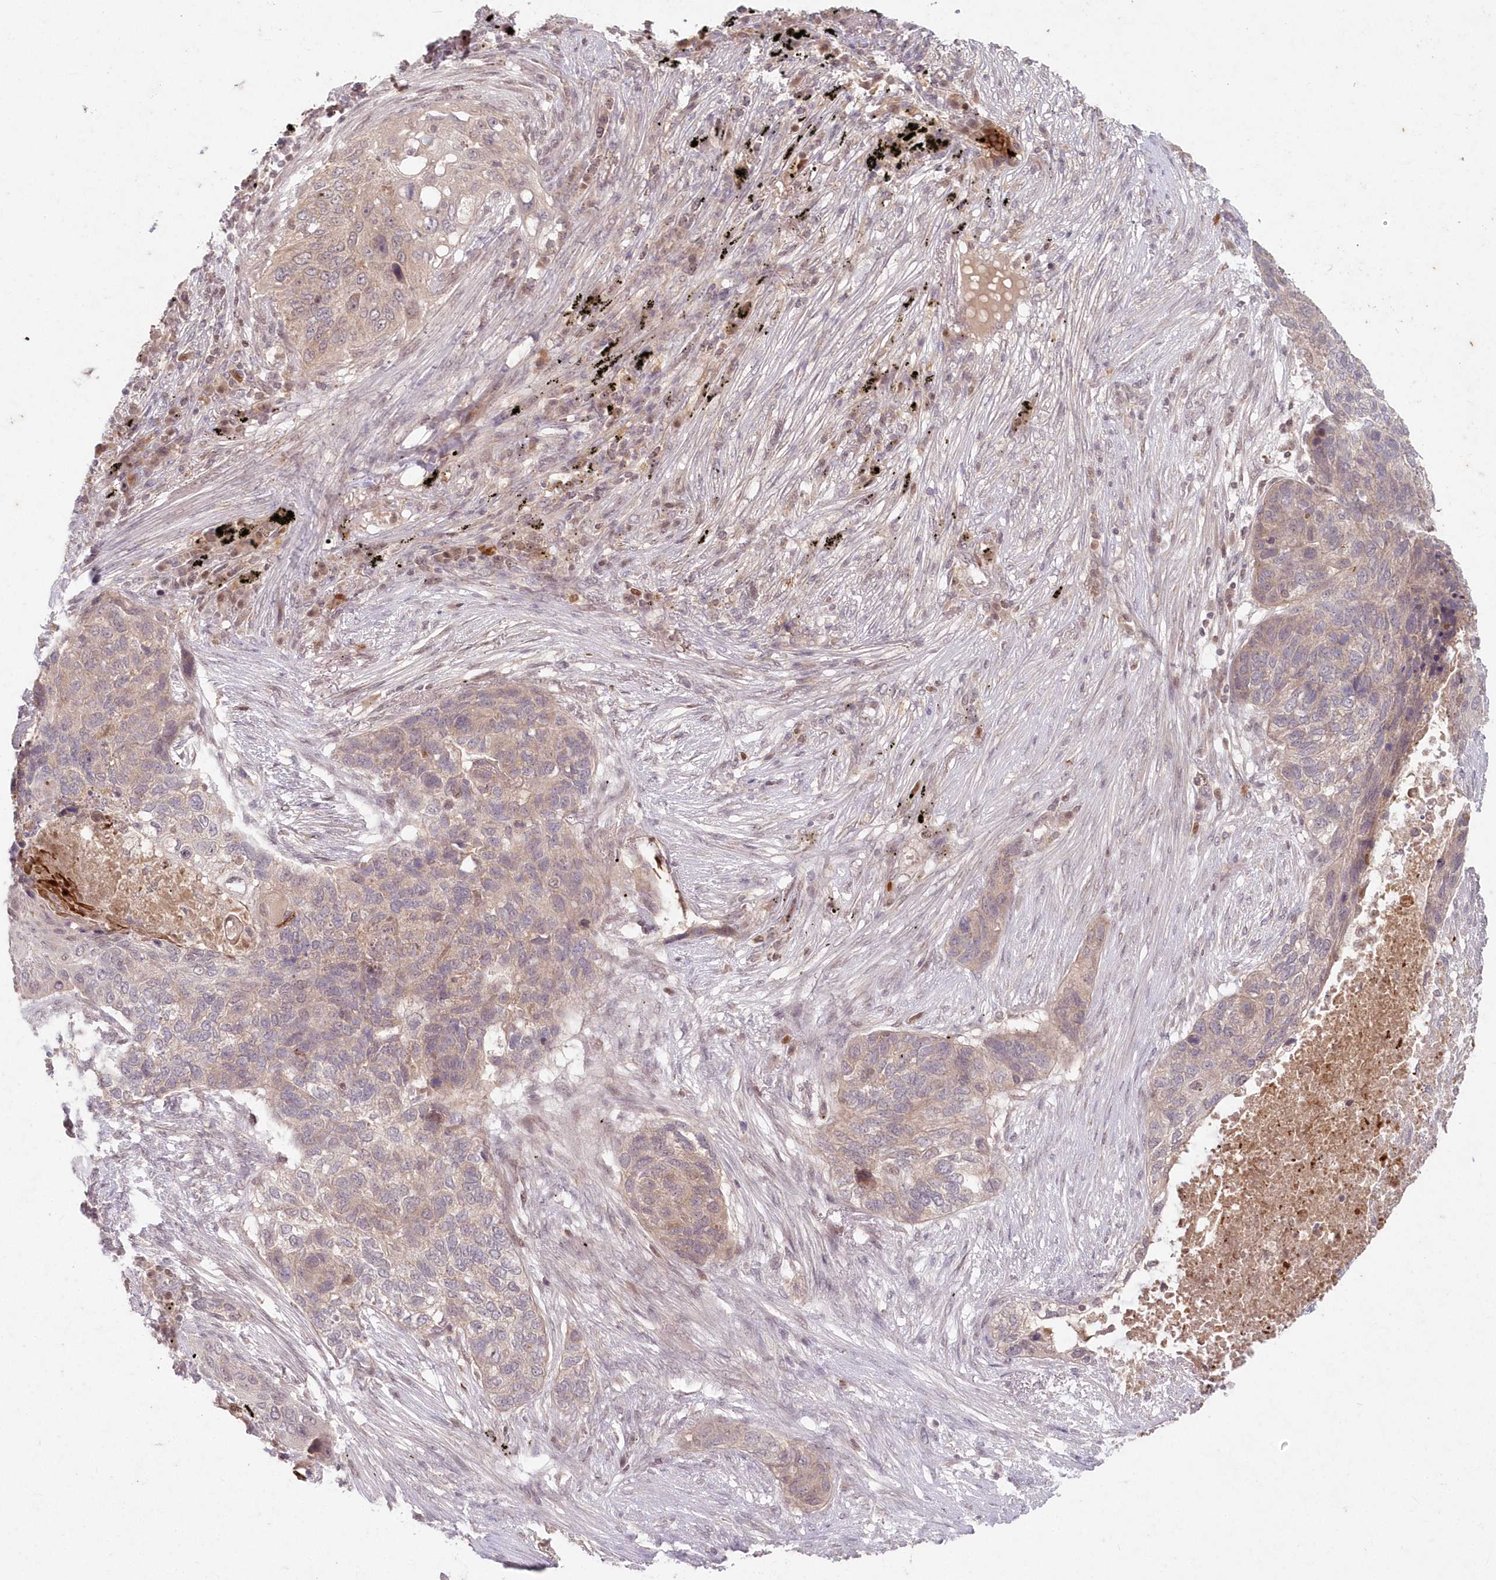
{"staining": {"intensity": "weak", "quantity": "<25%", "location": "cytoplasmic/membranous,nuclear"}, "tissue": "lung cancer", "cell_type": "Tumor cells", "image_type": "cancer", "snomed": [{"axis": "morphology", "description": "Squamous cell carcinoma, NOS"}, {"axis": "topography", "description": "Lung"}], "caption": "Tumor cells are negative for brown protein staining in lung cancer.", "gene": "ASCC1", "patient": {"sex": "female", "age": 63}}